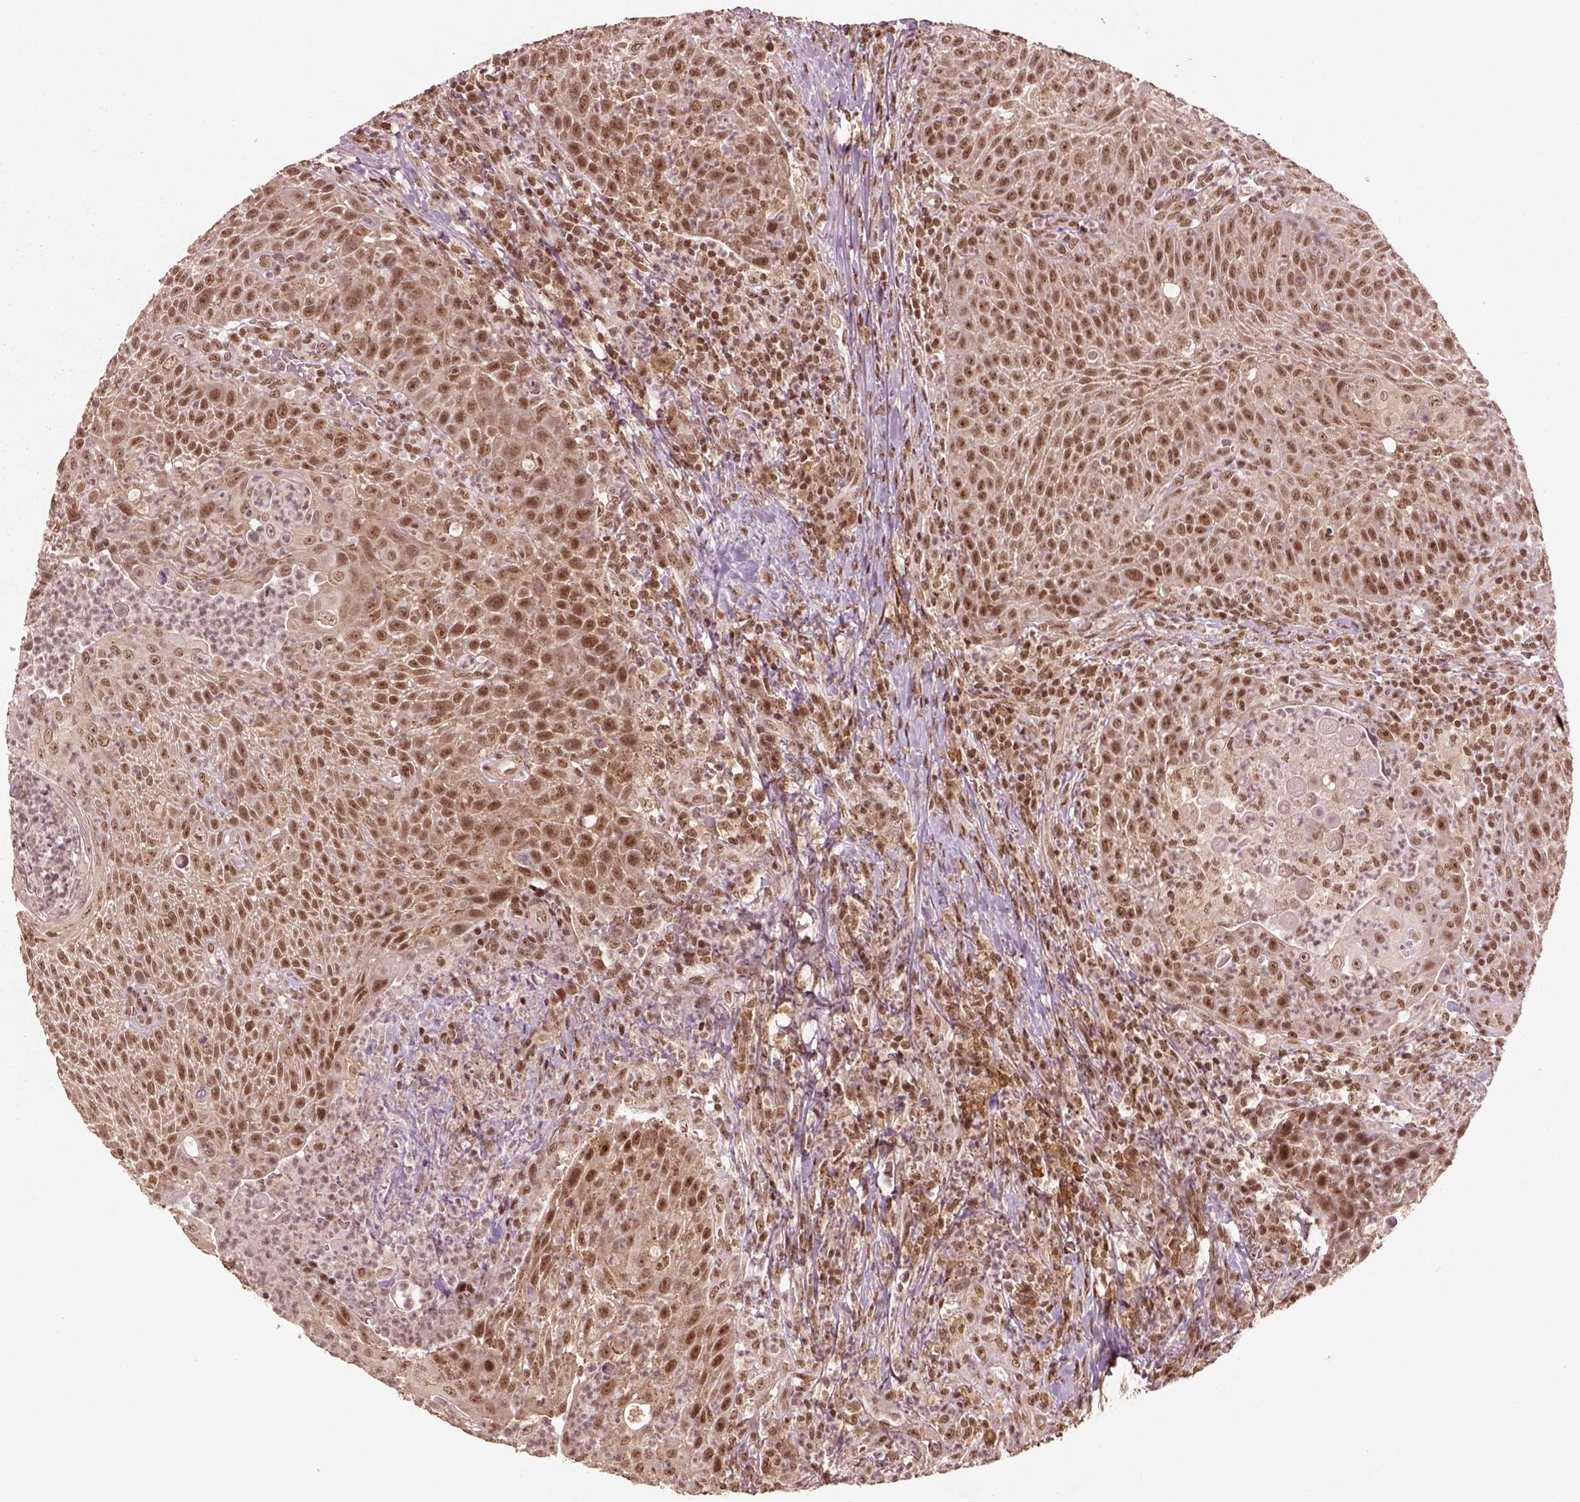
{"staining": {"intensity": "moderate", "quantity": ">75%", "location": "nuclear"}, "tissue": "head and neck cancer", "cell_type": "Tumor cells", "image_type": "cancer", "snomed": [{"axis": "morphology", "description": "Squamous cell carcinoma, NOS"}, {"axis": "topography", "description": "Head-Neck"}], "caption": "Head and neck cancer stained with a brown dye demonstrates moderate nuclear positive staining in about >75% of tumor cells.", "gene": "BRD9", "patient": {"sex": "male", "age": 69}}